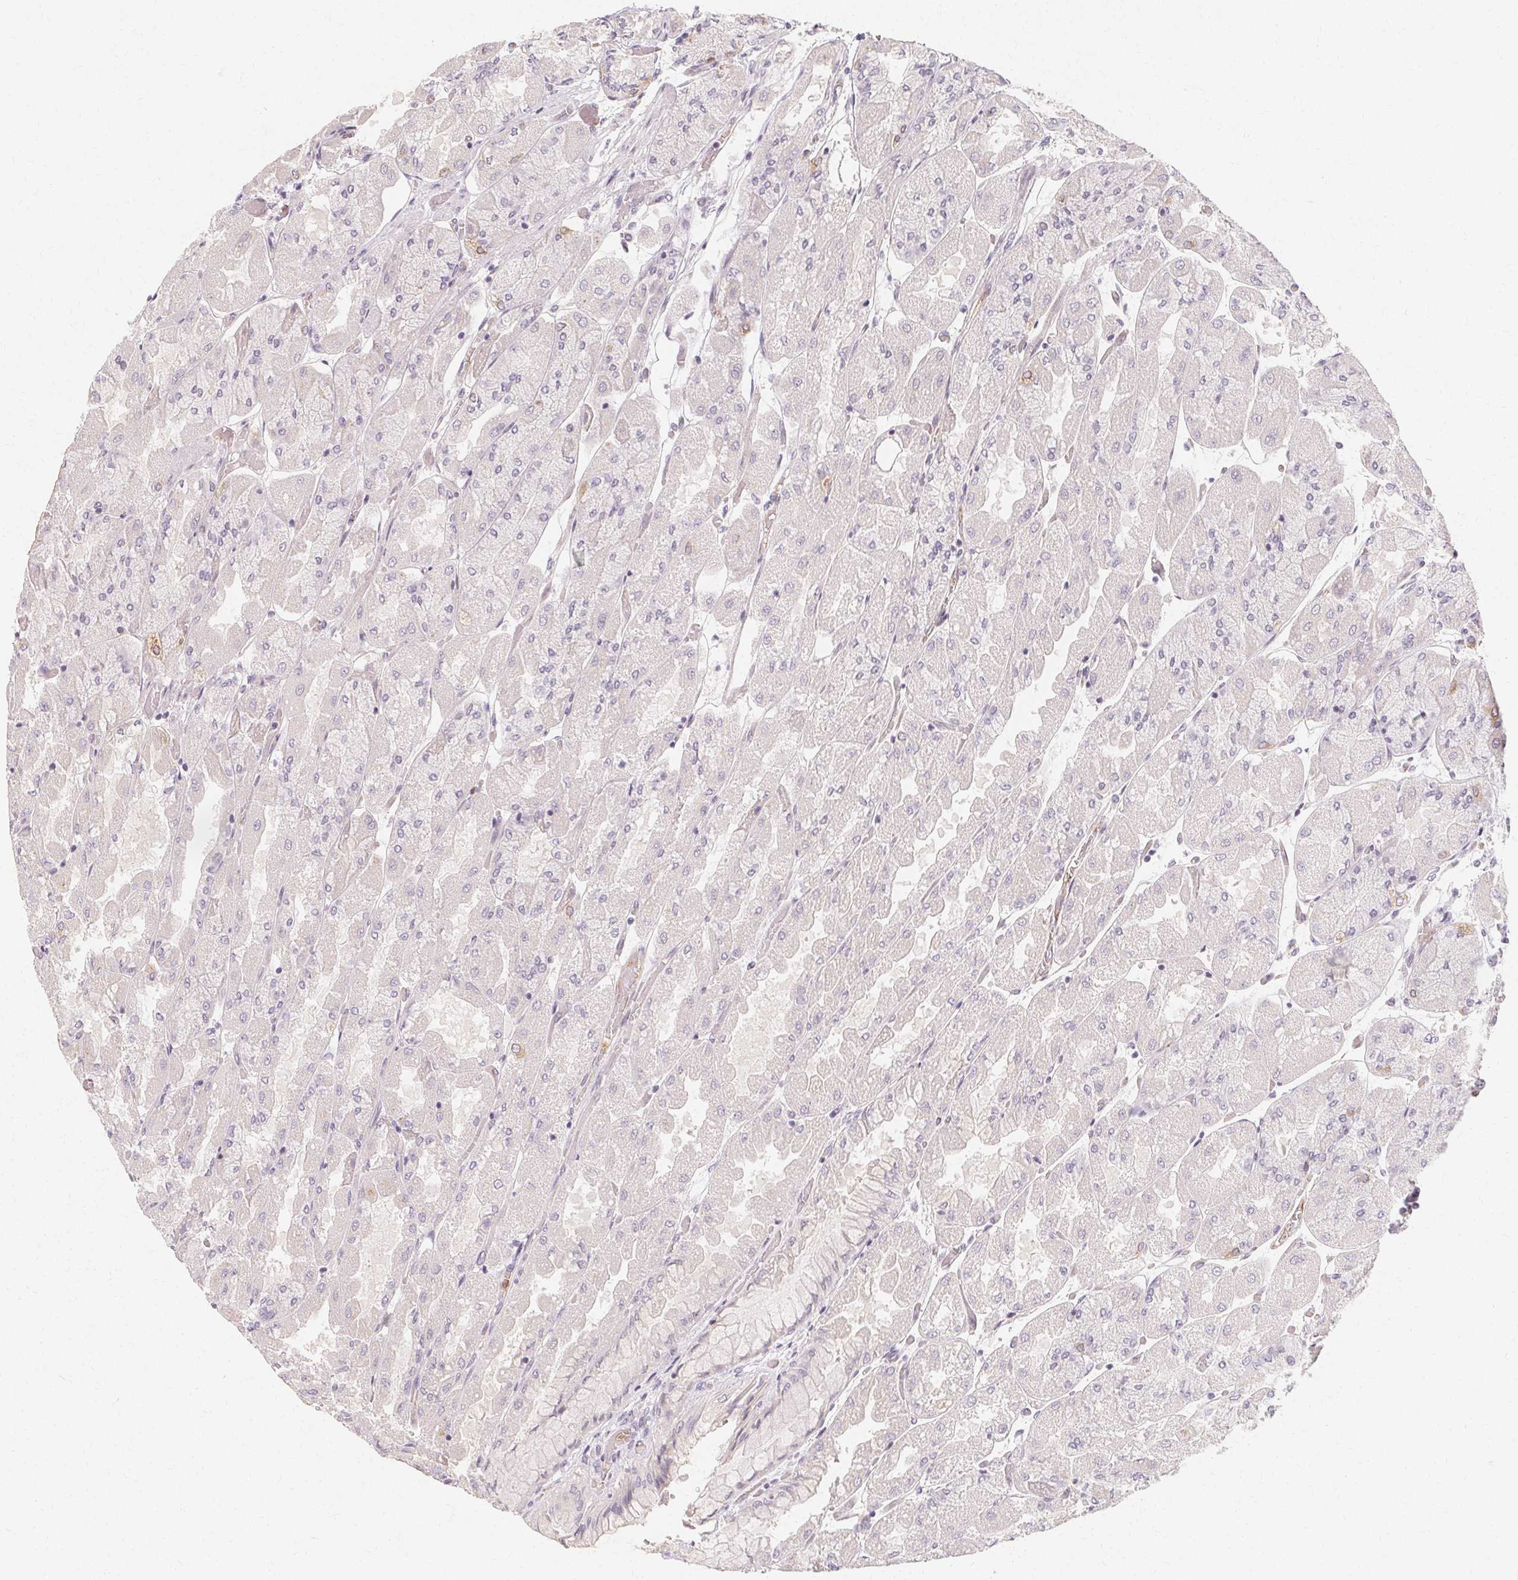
{"staining": {"intensity": "weak", "quantity": "<25%", "location": "cytoplasmic/membranous"}, "tissue": "stomach", "cell_type": "Glandular cells", "image_type": "normal", "snomed": [{"axis": "morphology", "description": "Normal tissue, NOS"}, {"axis": "topography", "description": "Stomach"}], "caption": "IHC of unremarkable human stomach shows no positivity in glandular cells.", "gene": "CLCNKA", "patient": {"sex": "female", "age": 61}}